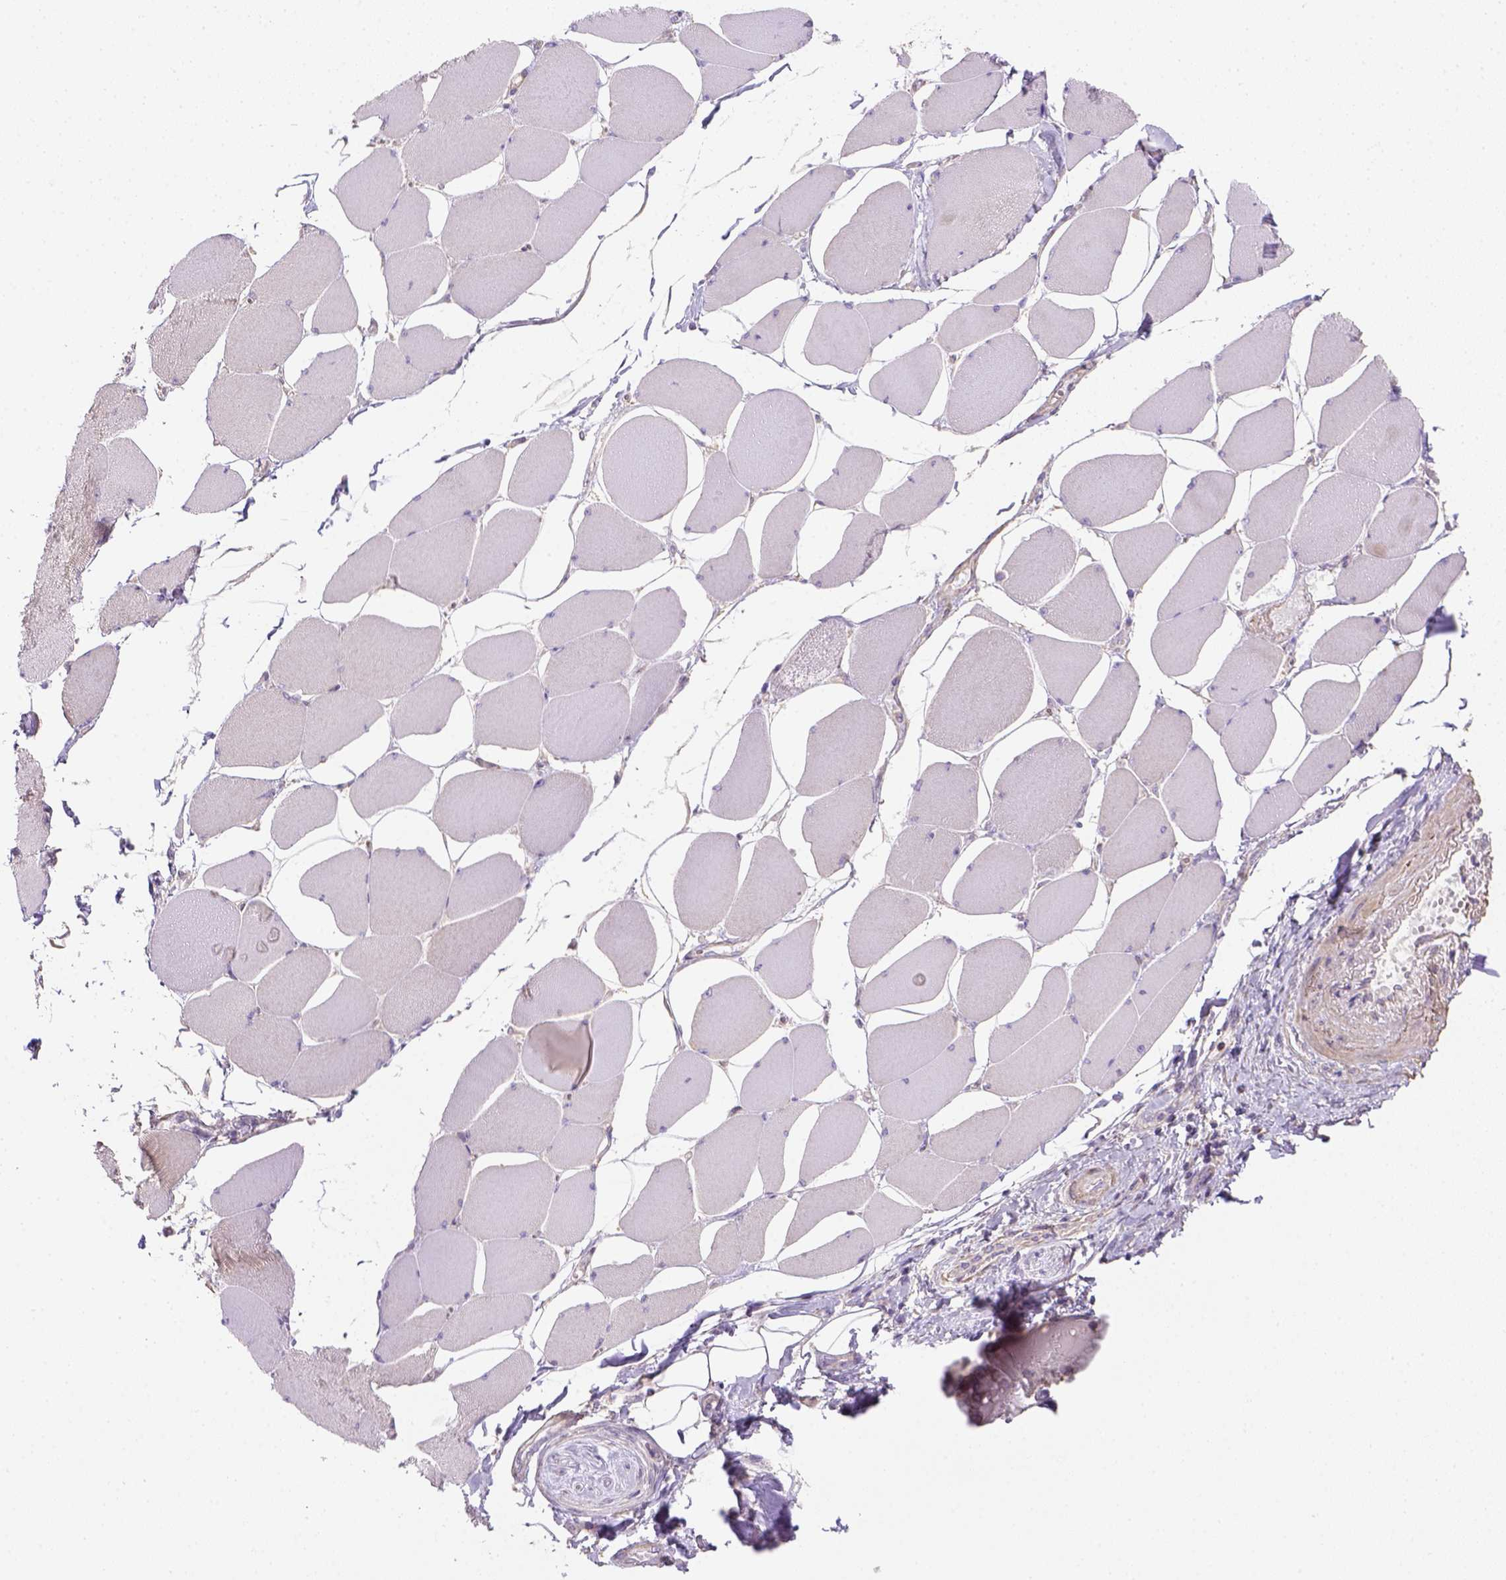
{"staining": {"intensity": "weak", "quantity": "25%-75%", "location": "cytoplasmic/membranous"}, "tissue": "skeletal muscle", "cell_type": "Myocytes", "image_type": "normal", "snomed": [{"axis": "morphology", "description": "Normal tissue, NOS"}, {"axis": "topography", "description": "Skeletal muscle"}], "caption": "Immunohistochemical staining of unremarkable human skeletal muscle reveals 25%-75% levels of weak cytoplasmic/membranous protein staining in approximately 25%-75% of myocytes. The staining is performed using DAB (3,3'-diaminobenzidine) brown chromogen to label protein expression. The nuclei are counter-stained blue using hematoxylin.", "gene": "HTRA1", "patient": {"sex": "female", "age": 75}}